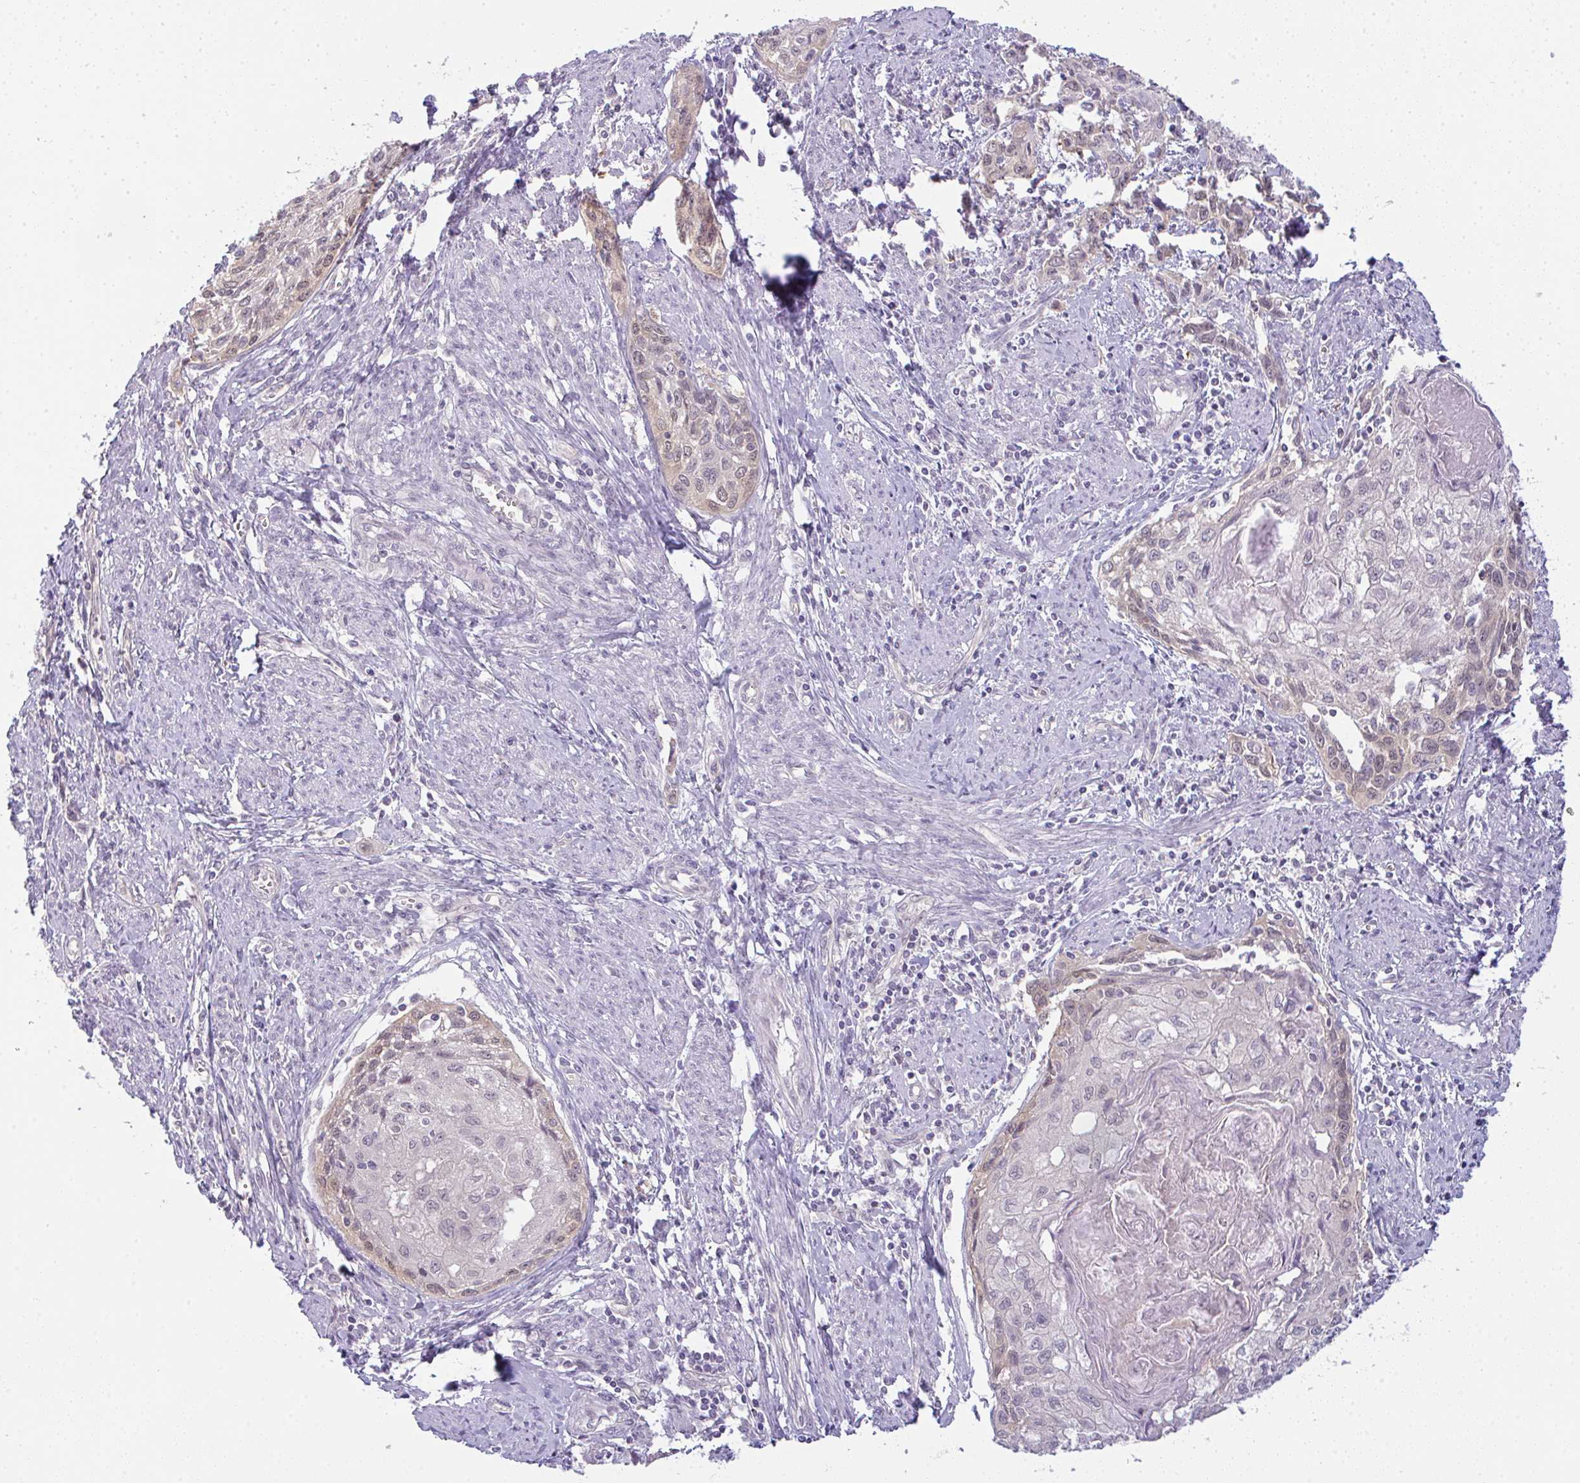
{"staining": {"intensity": "weak", "quantity": "<25%", "location": "nuclear"}, "tissue": "cervical cancer", "cell_type": "Tumor cells", "image_type": "cancer", "snomed": [{"axis": "morphology", "description": "Squamous cell carcinoma, NOS"}, {"axis": "topography", "description": "Cervix"}], "caption": "Human cervical cancer (squamous cell carcinoma) stained for a protein using immunohistochemistry (IHC) reveals no staining in tumor cells.", "gene": "CSE1L", "patient": {"sex": "female", "age": 67}}